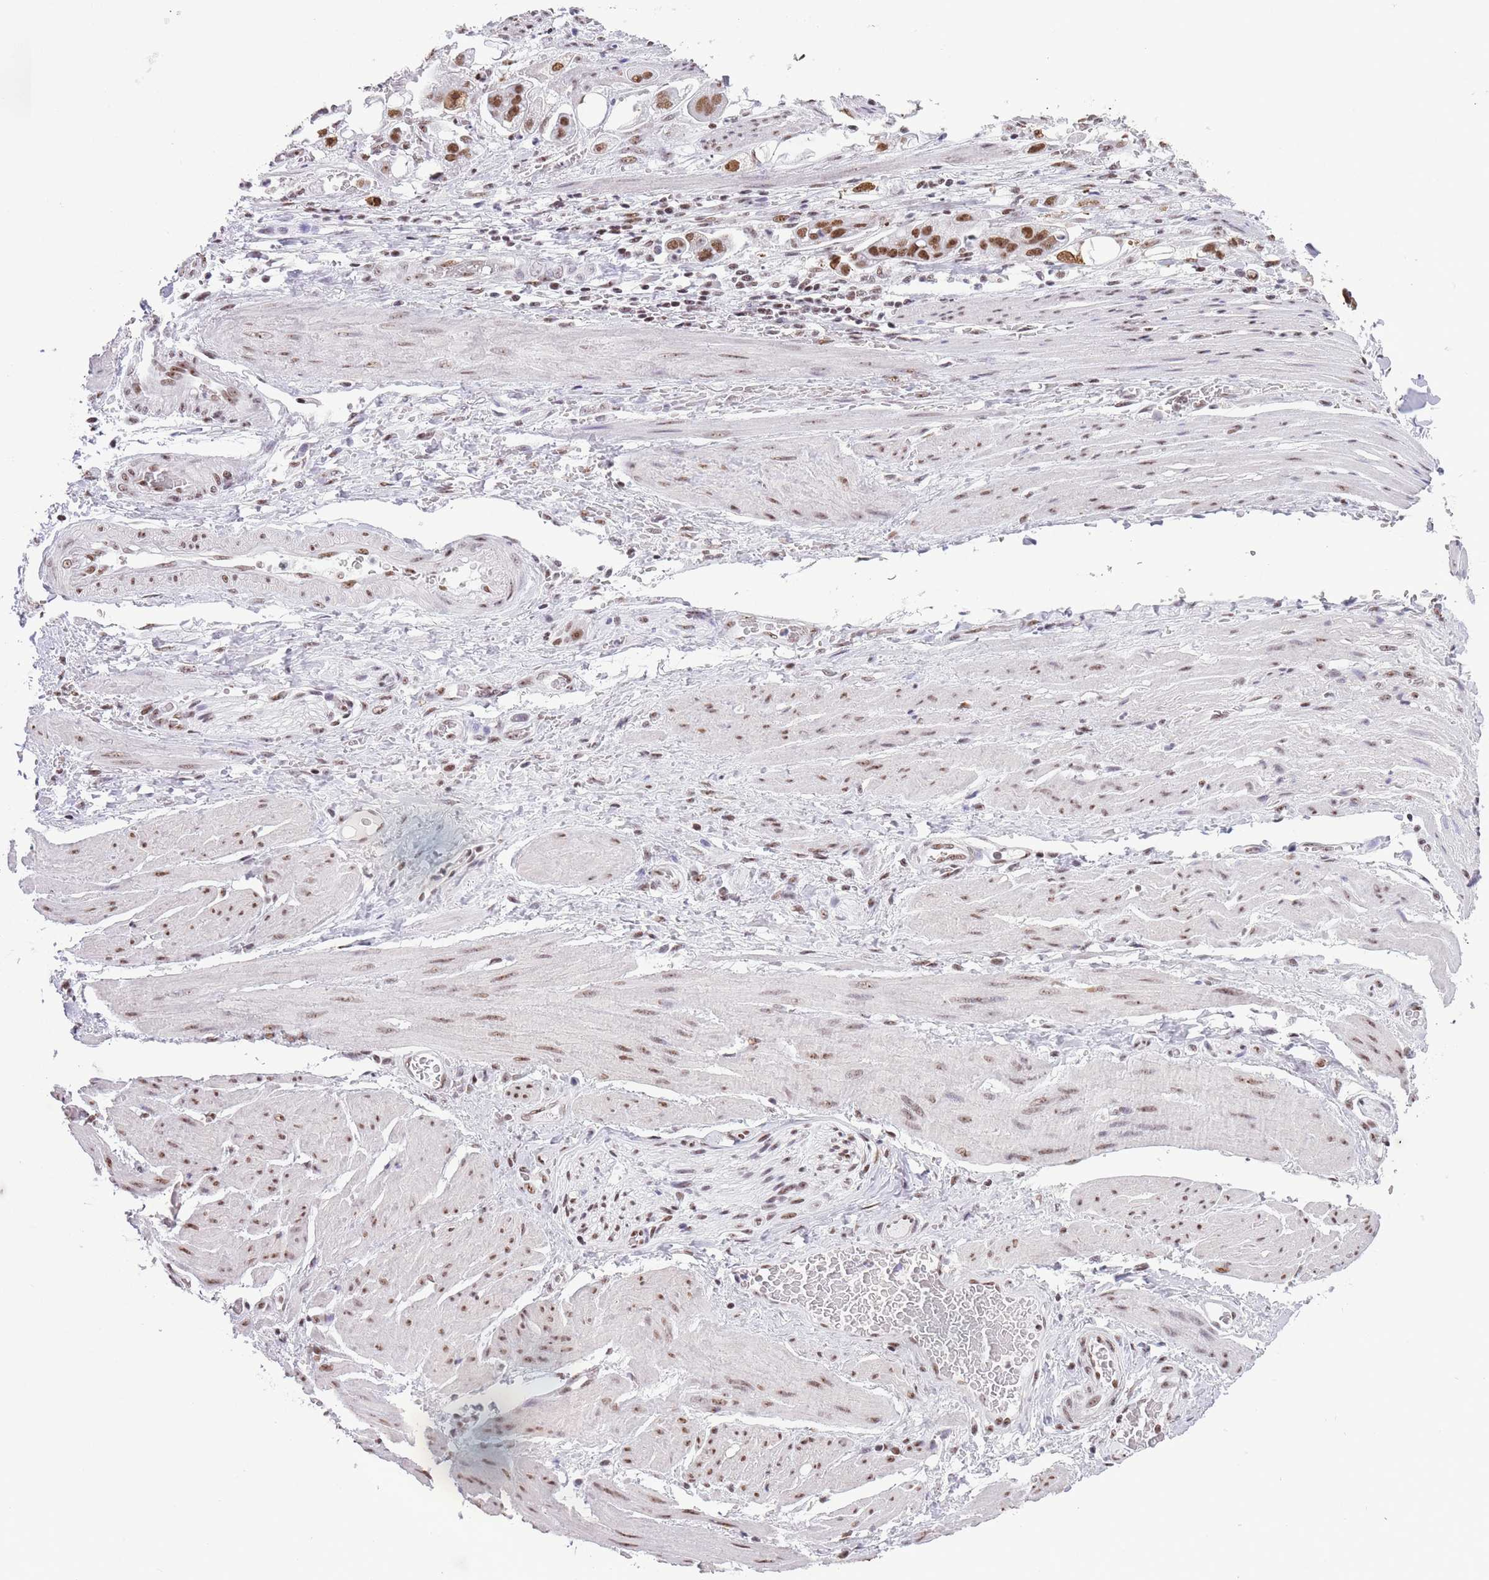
{"staining": {"intensity": "moderate", "quantity": ">75%", "location": "nuclear"}, "tissue": "stomach cancer", "cell_type": "Tumor cells", "image_type": "cancer", "snomed": [{"axis": "morphology", "description": "Adenocarcinoma, NOS"}, {"axis": "topography", "description": "Stomach"}], "caption": "Brown immunohistochemical staining in human stomach cancer (adenocarcinoma) demonstrates moderate nuclear staining in about >75% of tumor cells.", "gene": "EVC2", "patient": {"sex": "male", "age": 62}}